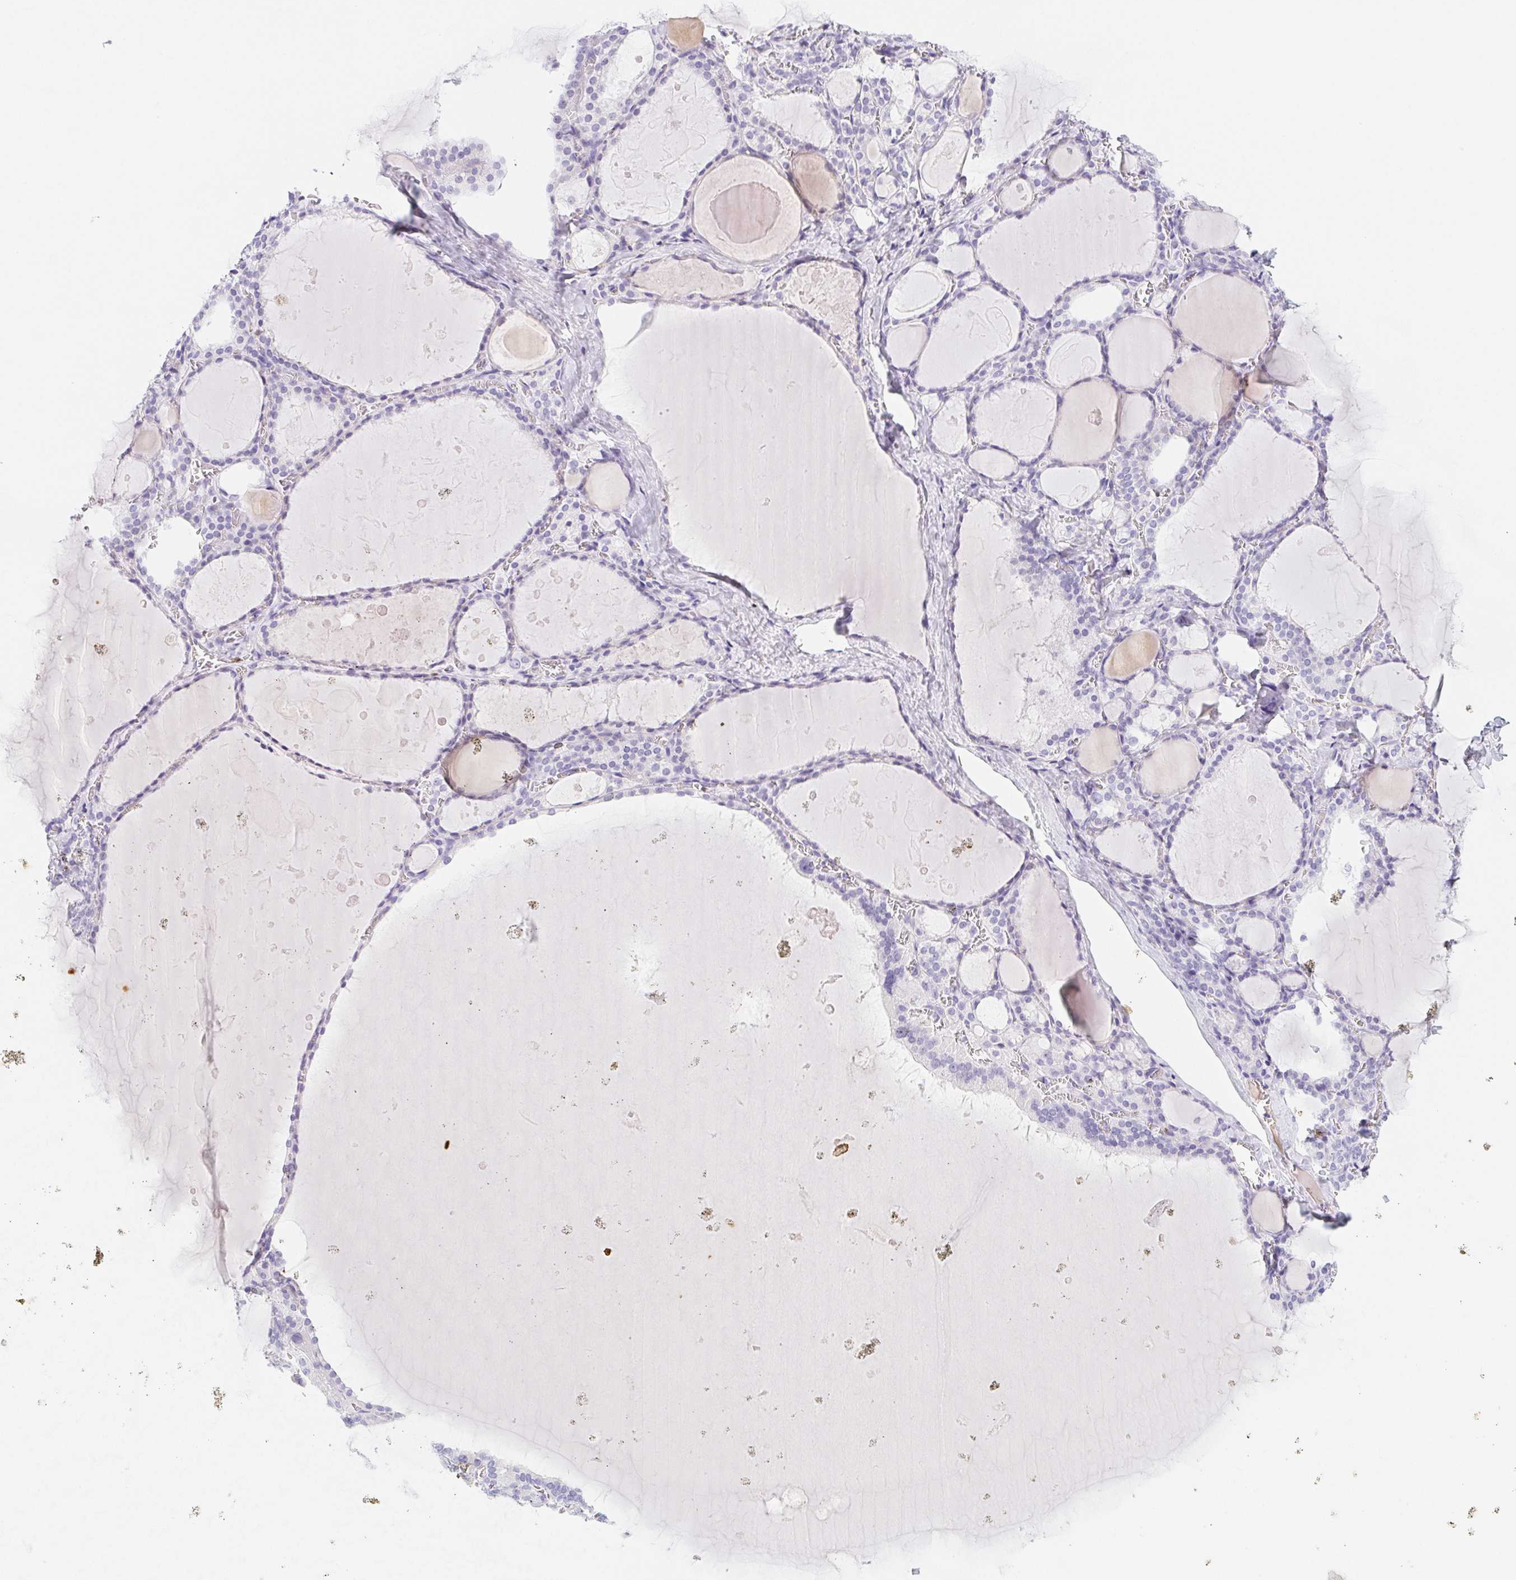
{"staining": {"intensity": "negative", "quantity": "none", "location": "none"}, "tissue": "thyroid gland", "cell_type": "Glandular cells", "image_type": "normal", "snomed": [{"axis": "morphology", "description": "Normal tissue, NOS"}, {"axis": "topography", "description": "Thyroid gland"}], "caption": "Immunohistochemistry (IHC) of unremarkable human thyroid gland exhibits no expression in glandular cells. (DAB (3,3'-diaminobenzidine) immunohistochemistry with hematoxylin counter stain).", "gene": "ITIH2", "patient": {"sex": "male", "age": 56}}